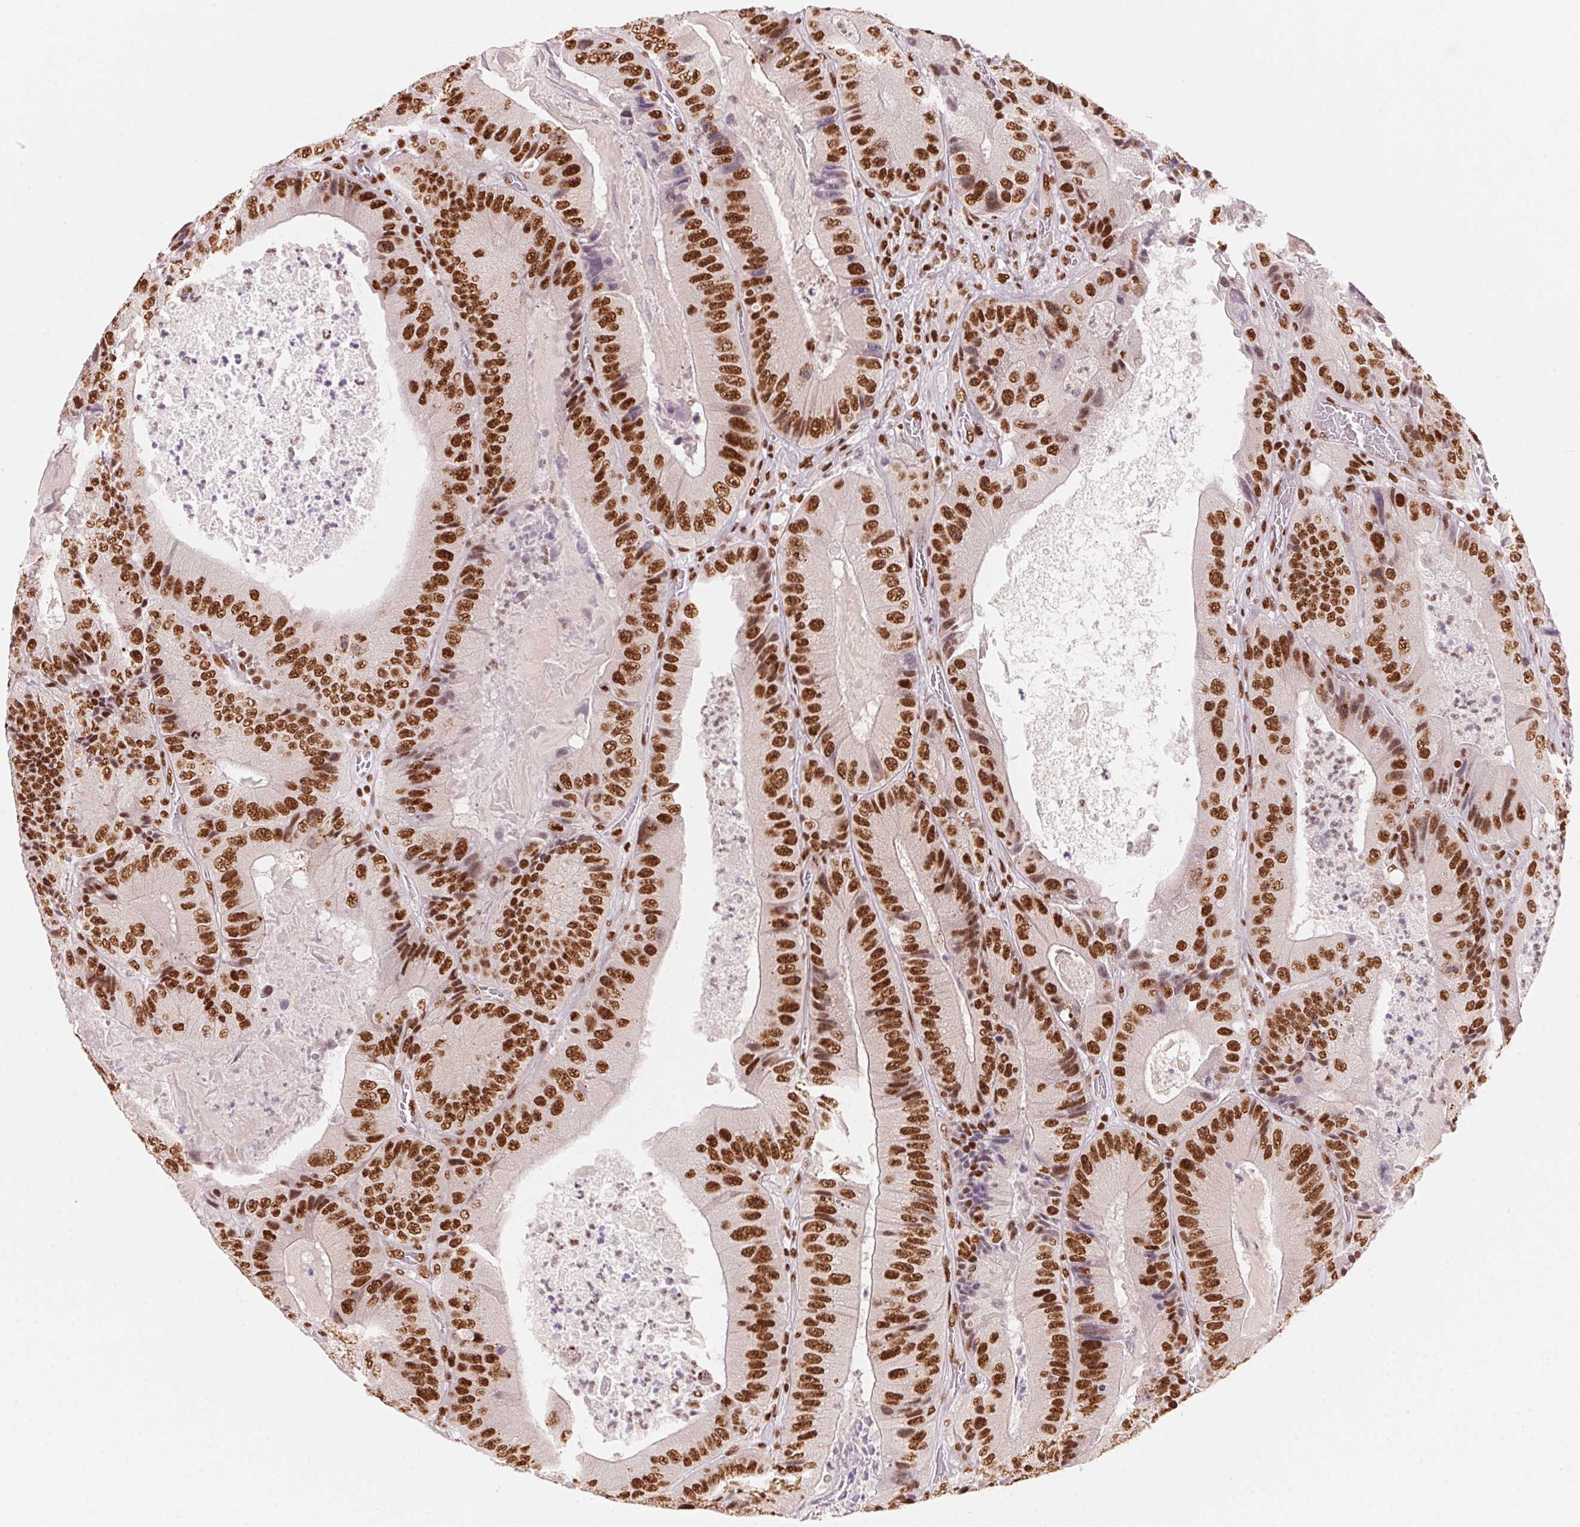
{"staining": {"intensity": "strong", "quantity": ">75%", "location": "nuclear"}, "tissue": "colorectal cancer", "cell_type": "Tumor cells", "image_type": "cancer", "snomed": [{"axis": "morphology", "description": "Adenocarcinoma, NOS"}, {"axis": "topography", "description": "Colon"}], "caption": "A micrograph showing strong nuclear positivity in approximately >75% of tumor cells in colorectal cancer, as visualized by brown immunohistochemical staining.", "gene": "NXF1", "patient": {"sex": "female", "age": 86}}